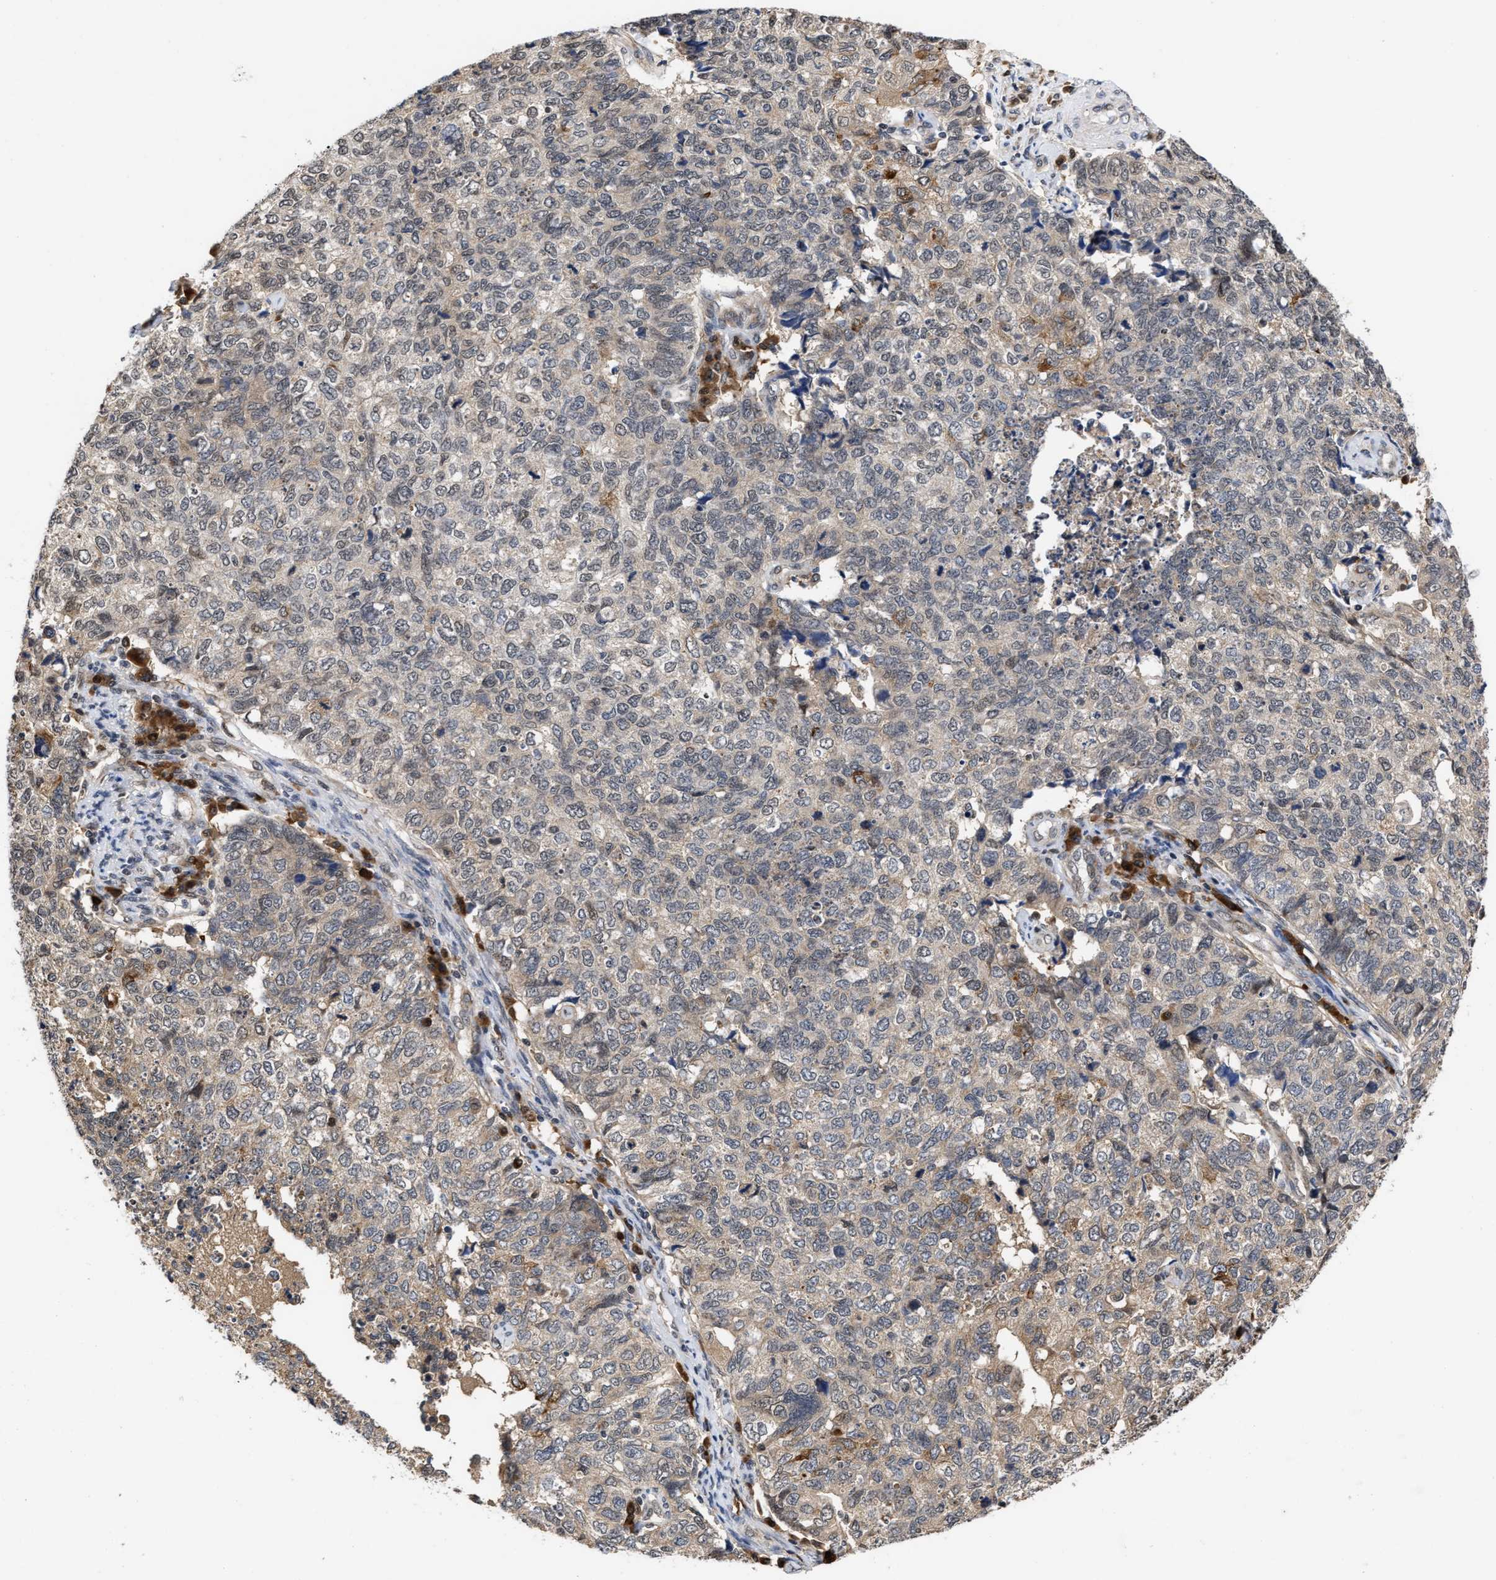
{"staining": {"intensity": "weak", "quantity": "25%-75%", "location": "cytoplasmic/membranous"}, "tissue": "cervical cancer", "cell_type": "Tumor cells", "image_type": "cancer", "snomed": [{"axis": "morphology", "description": "Squamous cell carcinoma, NOS"}, {"axis": "topography", "description": "Cervix"}], "caption": "There is low levels of weak cytoplasmic/membranous expression in tumor cells of squamous cell carcinoma (cervical), as demonstrated by immunohistochemical staining (brown color).", "gene": "CLIP2", "patient": {"sex": "female", "age": 63}}